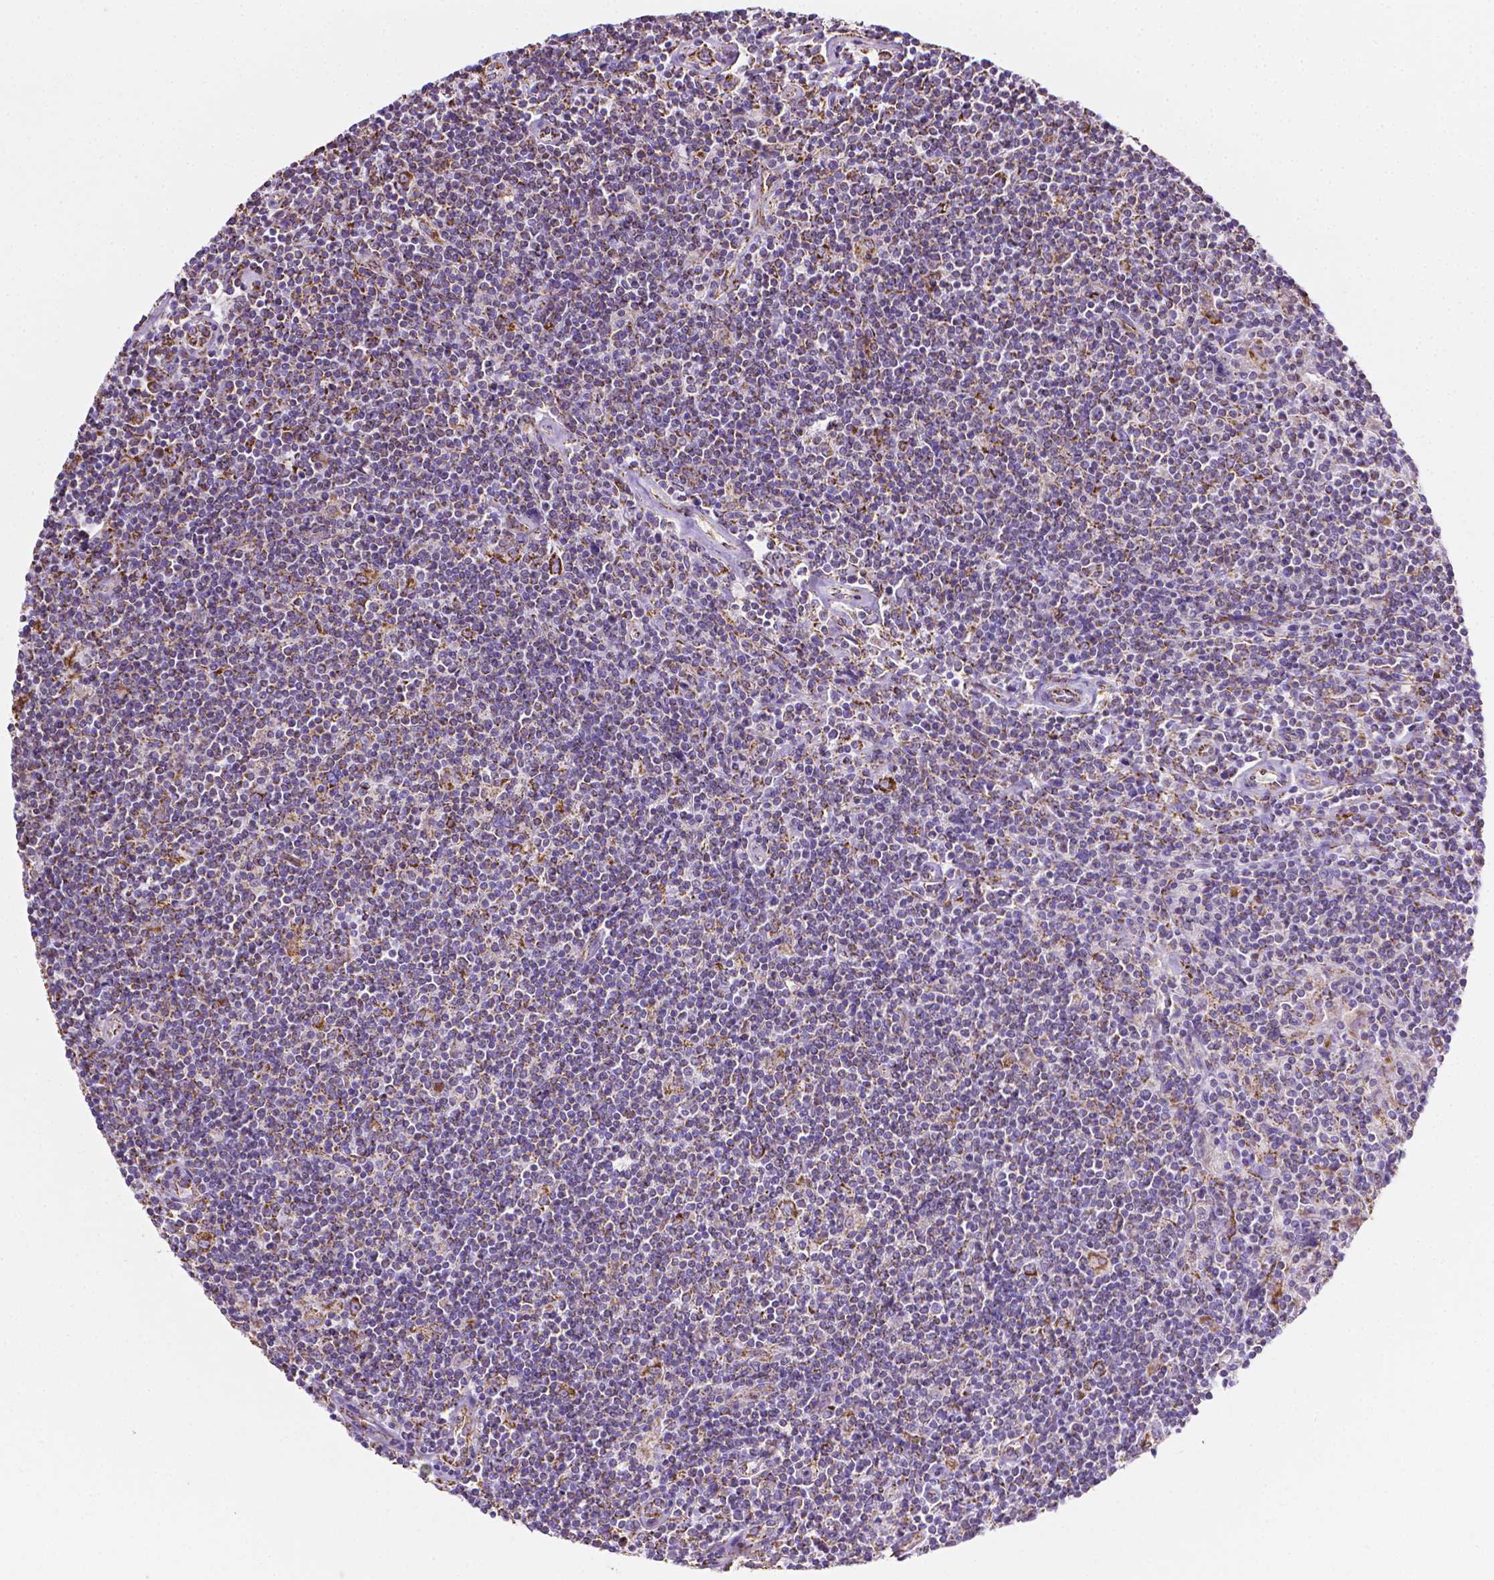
{"staining": {"intensity": "strong", "quantity": ">75%", "location": "cytoplasmic/membranous"}, "tissue": "lymphoma", "cell_type": "Tumor cells", "image_type": "cancer", "snomed": [{"axis": "morphology", "description": "Hodgkin's disease, NOS"}, {"axis": "topography", "description": "Lymph node"}], "caption": "A photomicrograph of lymphoma stained for a protein shows strong cytoplasmic/membranous brown staining in tumor cells.", "gene": "RMDN3", "patient": {"sex": "male", "age": 40}}